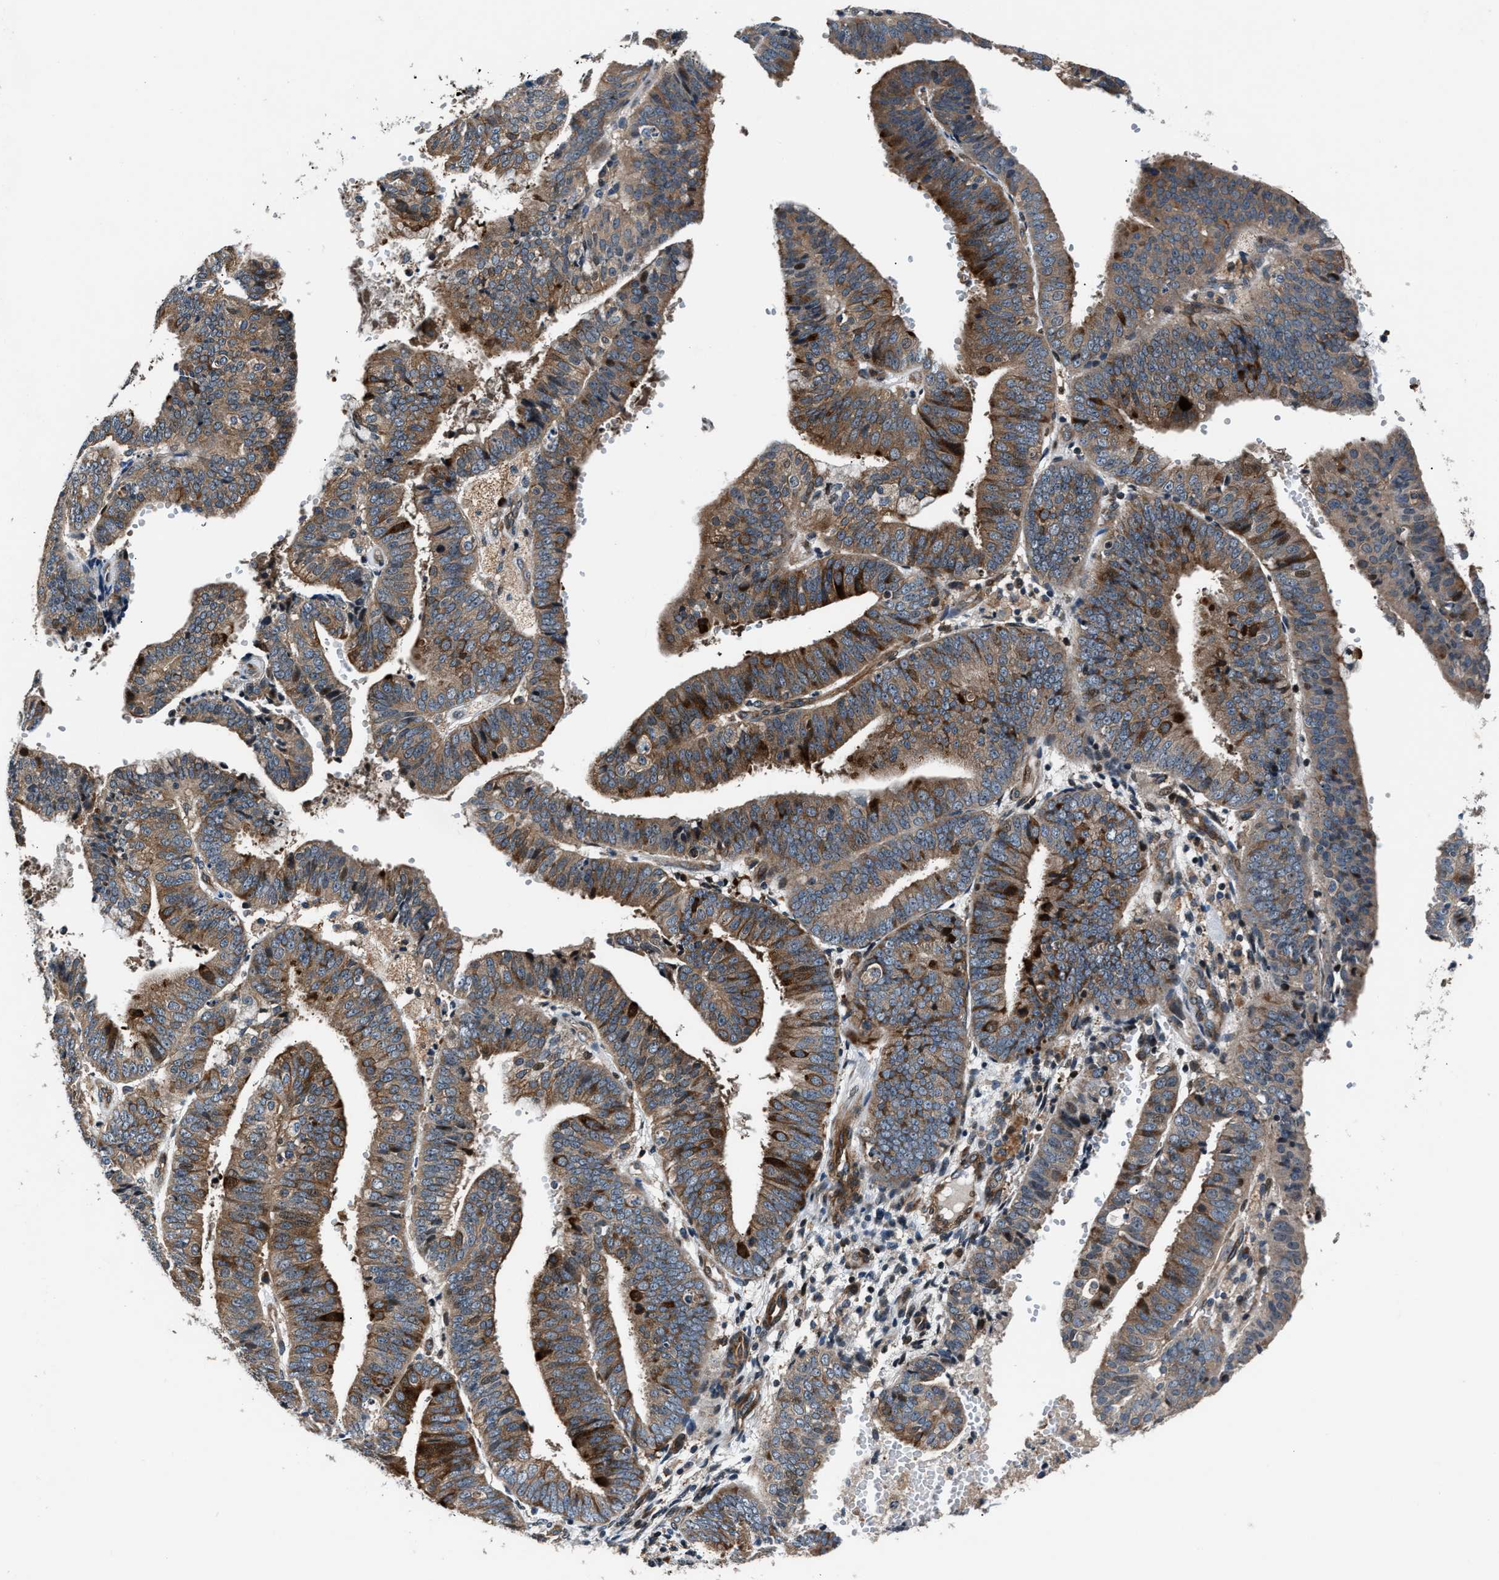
{"staining": {"intensity": "moderate", "quantity": ">75%", "location": "cytoplasmic/membranous"}, "tissue": "endometrial cancer", "cell_type": "Tumor cells", "image_type": "cancer", "snomed": [{"axis": "morphology", "description": "Adenocarcinoma, NOS"}, {"axis": "topography", "description": "Endometrium"}], "caption": "Immunohistochemistry photomicrograph of endometrial cancer (adenocarcinoma) stained for a protein (brown), which reveals medium levels of moderate cytoplasmic/membranous positivity in about >75% of tumor cells.", "gene": "DYNC2I1", "patient": {"sex": "female", "age": 63}}